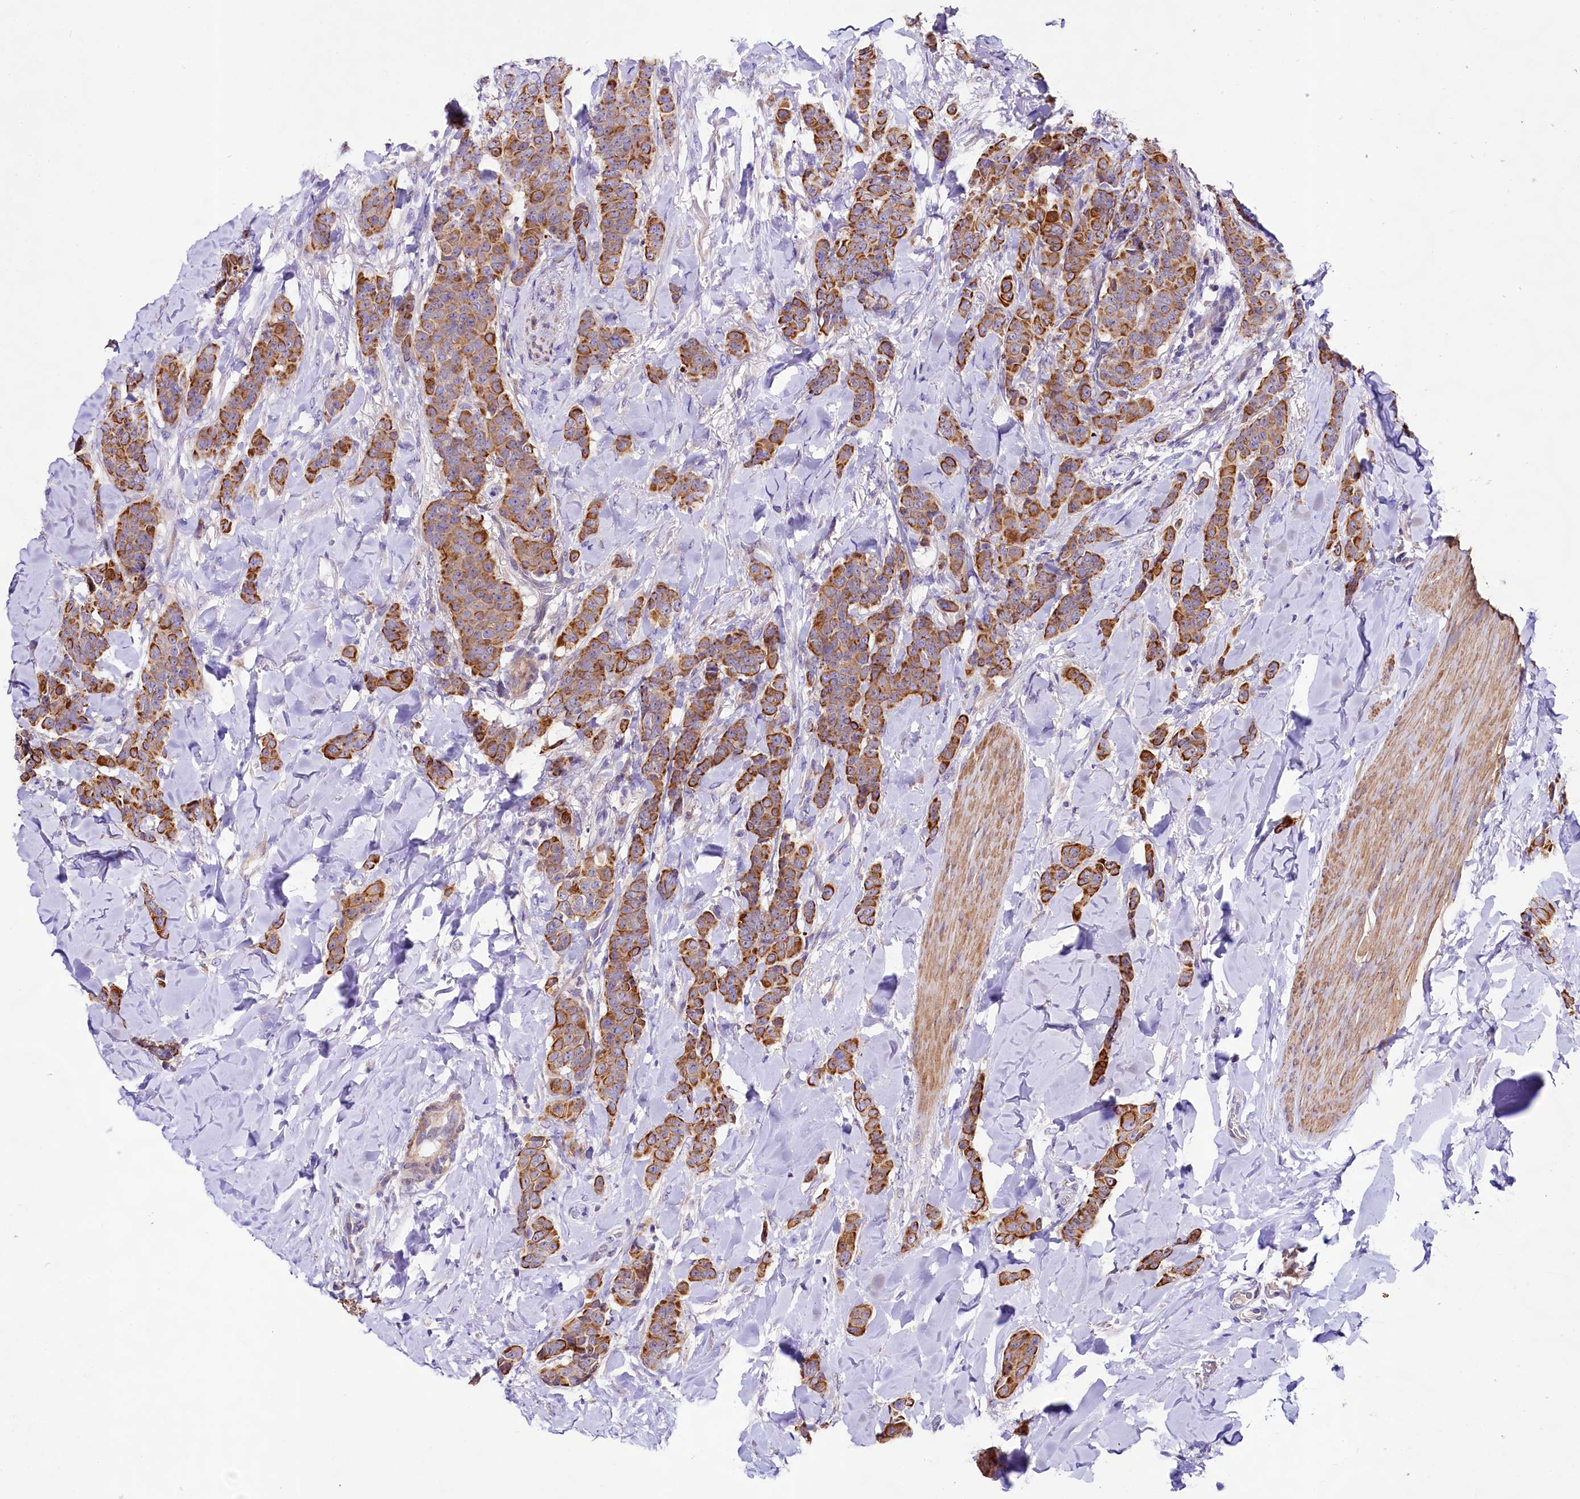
{"staining": {"intensity": "moderate", "quantity": ">75%", "location": "cytoplasmic/membranous"}, "tissue": "breast cancer", "cell_type": "Tumor cells", "image_type": "cancer", "snomed": [{"axis": "morphology", "description": "Duct carcinoma"}, {"axis": "topography", "description": "Breast"}], "caption": "Immunohistochemical staining of breast cancer (intraductal carcinoma) shows medium levels of moderate cytoplasmic/membranous staining in approximately >75% of tumor cells.", "gene": "VPS11", "patient": {"sex": "female", "age": 40}}